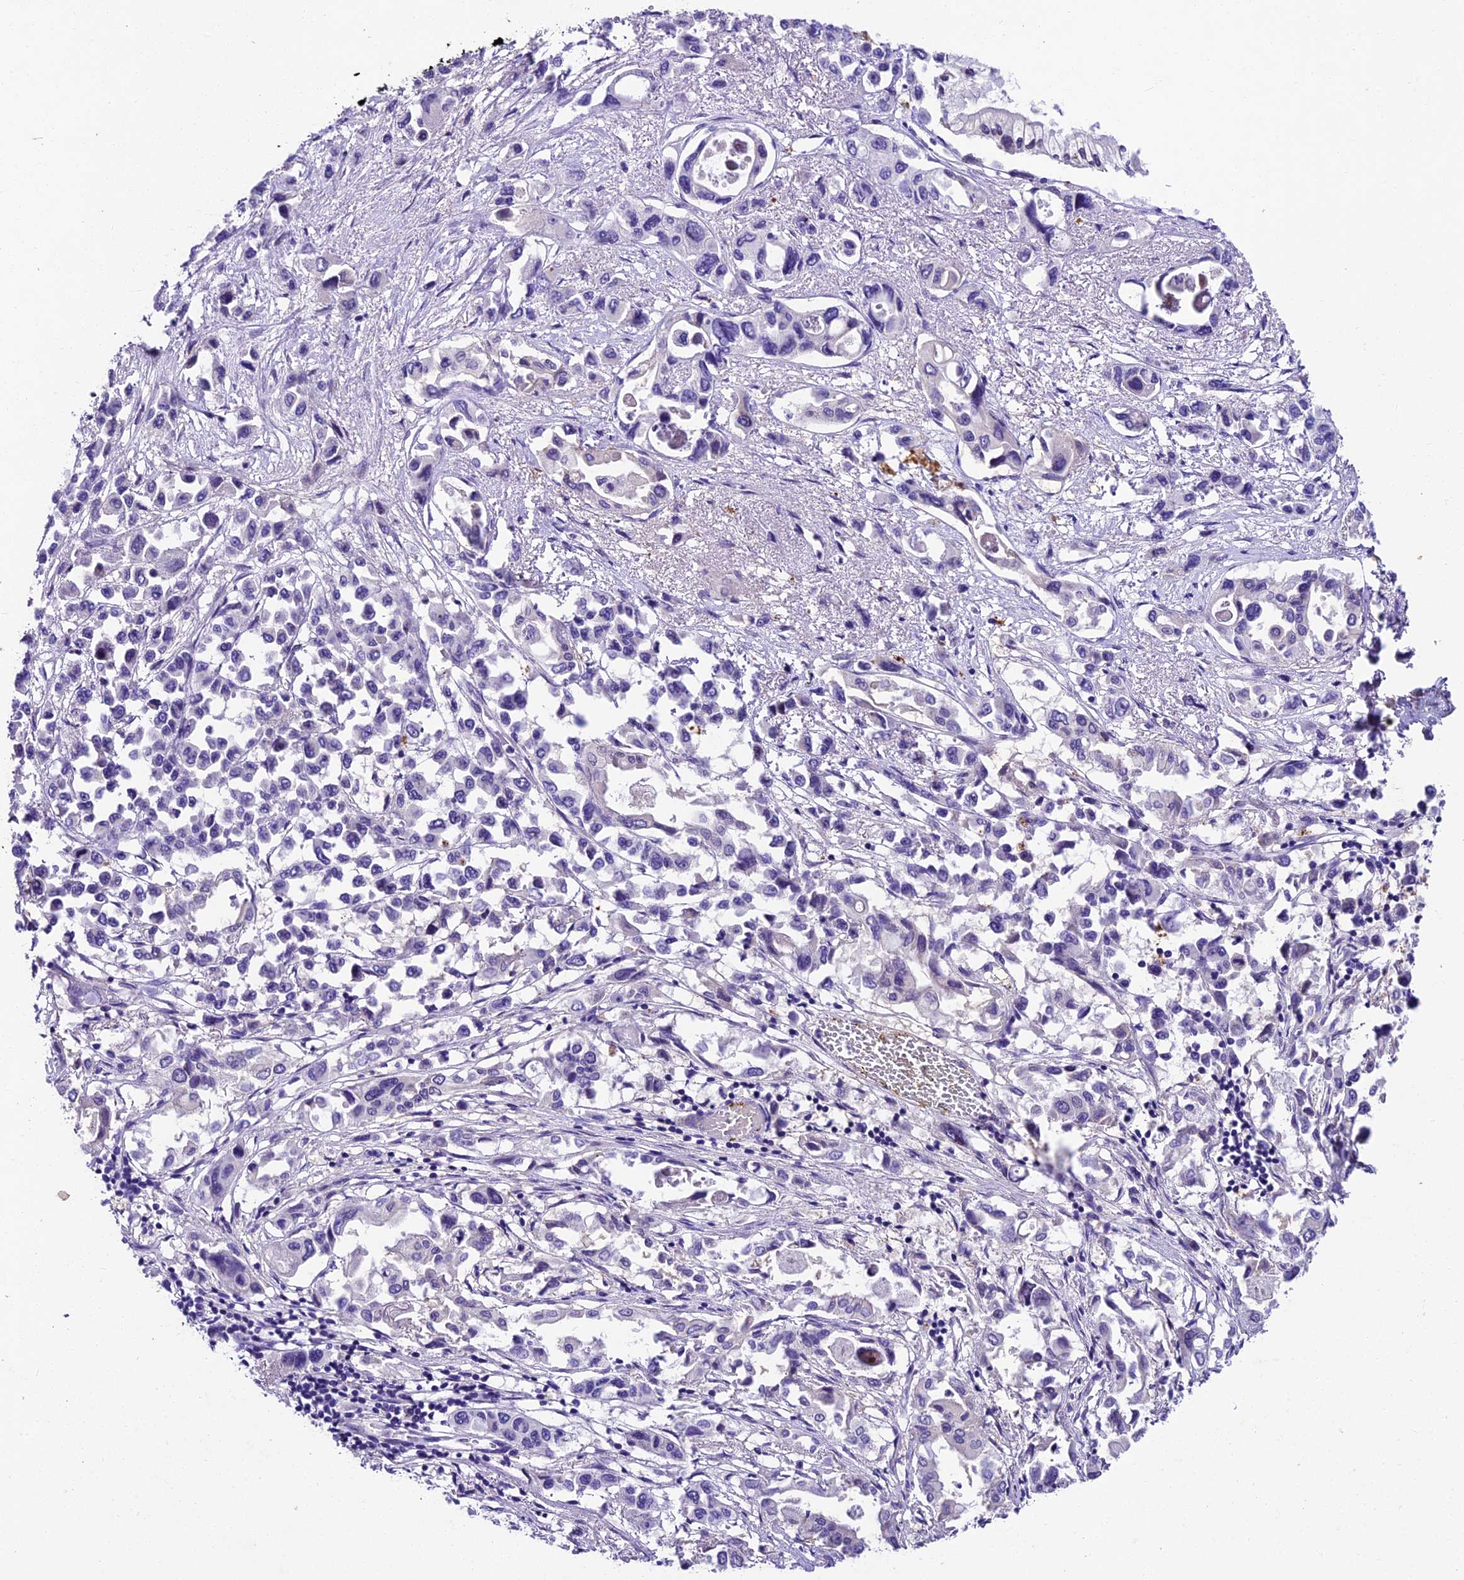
{"staining": {"intensity": "negative", "quantity": "none", "location": "none"}, "tissue": "pancreatic cancer", "cell_type": "Tumor cells", "image_type": "cancer", "snomed": [{"axis": "morphology", "description": "Adenocarcinoma, NOS"}, {"axis": "topography", "description": "Pancreas"}], "caption": "A high-resolution image shows immunohistochemistry (IHC) staining of adenocarcinoma (pancreatic), which demonstrates no significant expression in tumor cells.", "gene": "IFT140", "patient": {"sex": "male", "age": 92}}